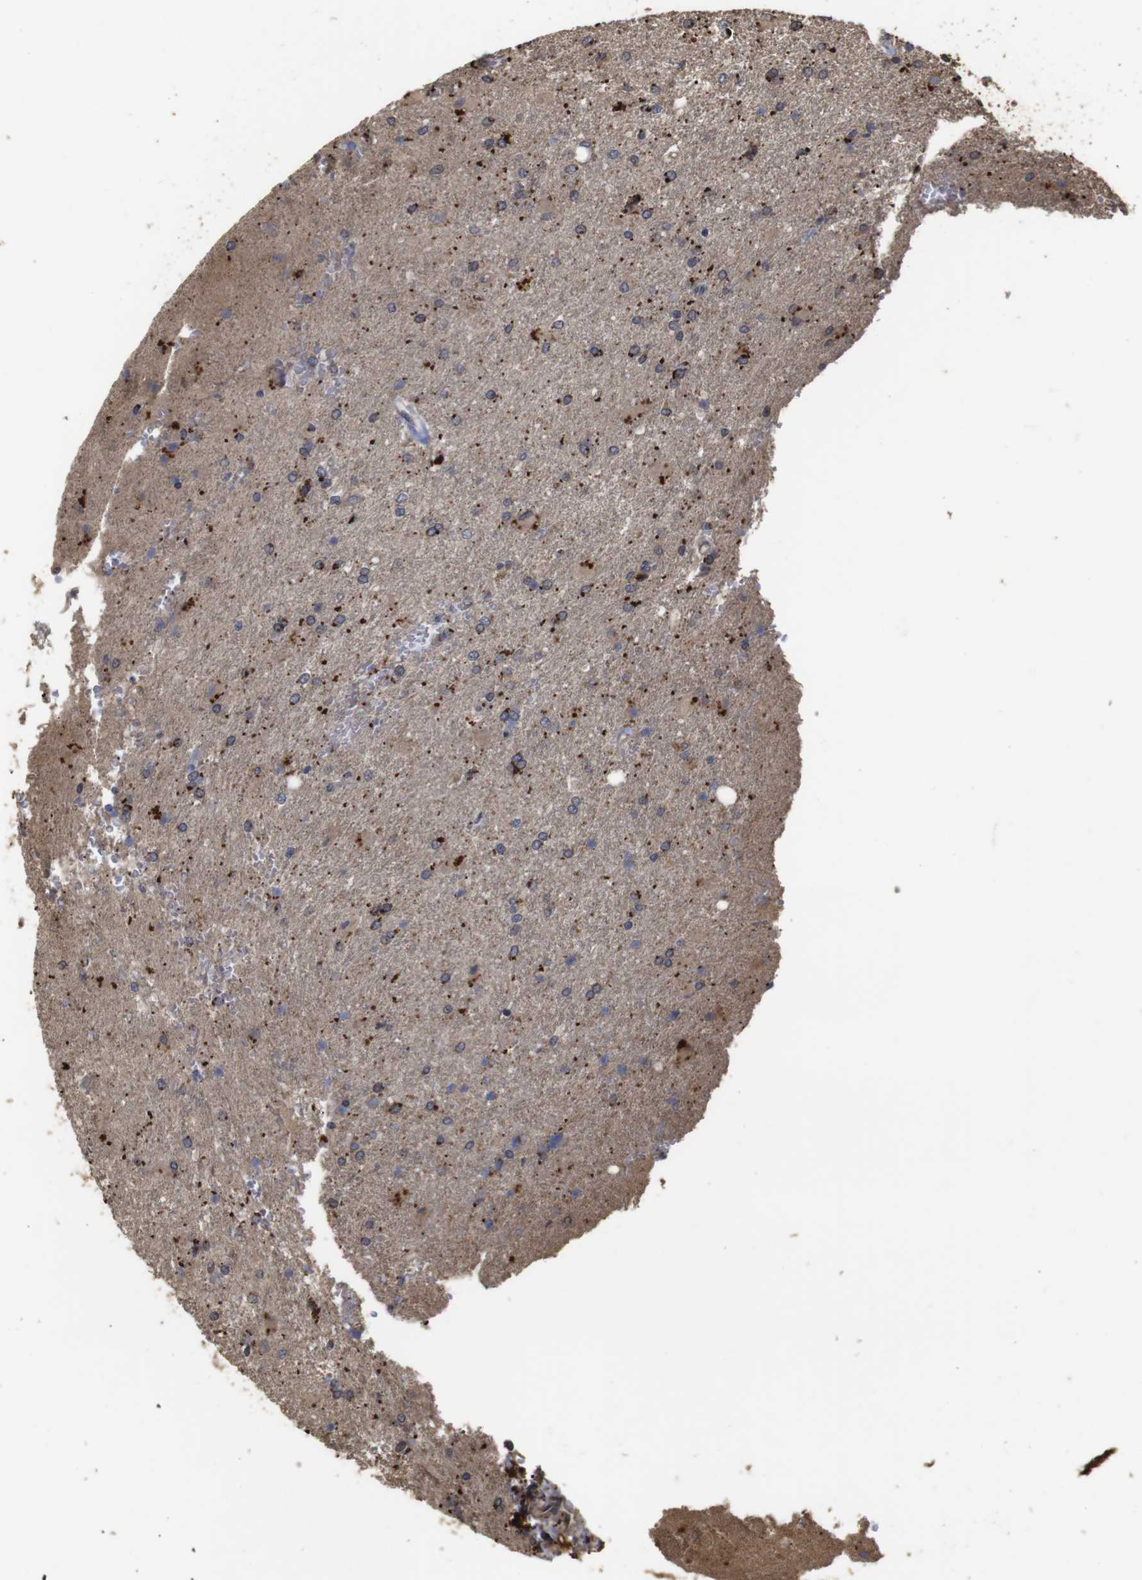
{"staining": {"intensity": "strong", "quantity": "25%-75%", "location": "cytoplasmic/membranous"}, "tissue": "glioma", "cell_type": "Tumor cells", "image_type": "cancer", "snomed": [{"axis": "morphology", "description": "Glioma, malignant, High grade"}, {"axis": "topography", "description": "Brain"}], "caption": "Malignant glioma (high-grade) stained with a protein marker displays strong staining in tumor cells.", "gene": "PTPN14", "patient": {"sex": "male", "age": 71}}